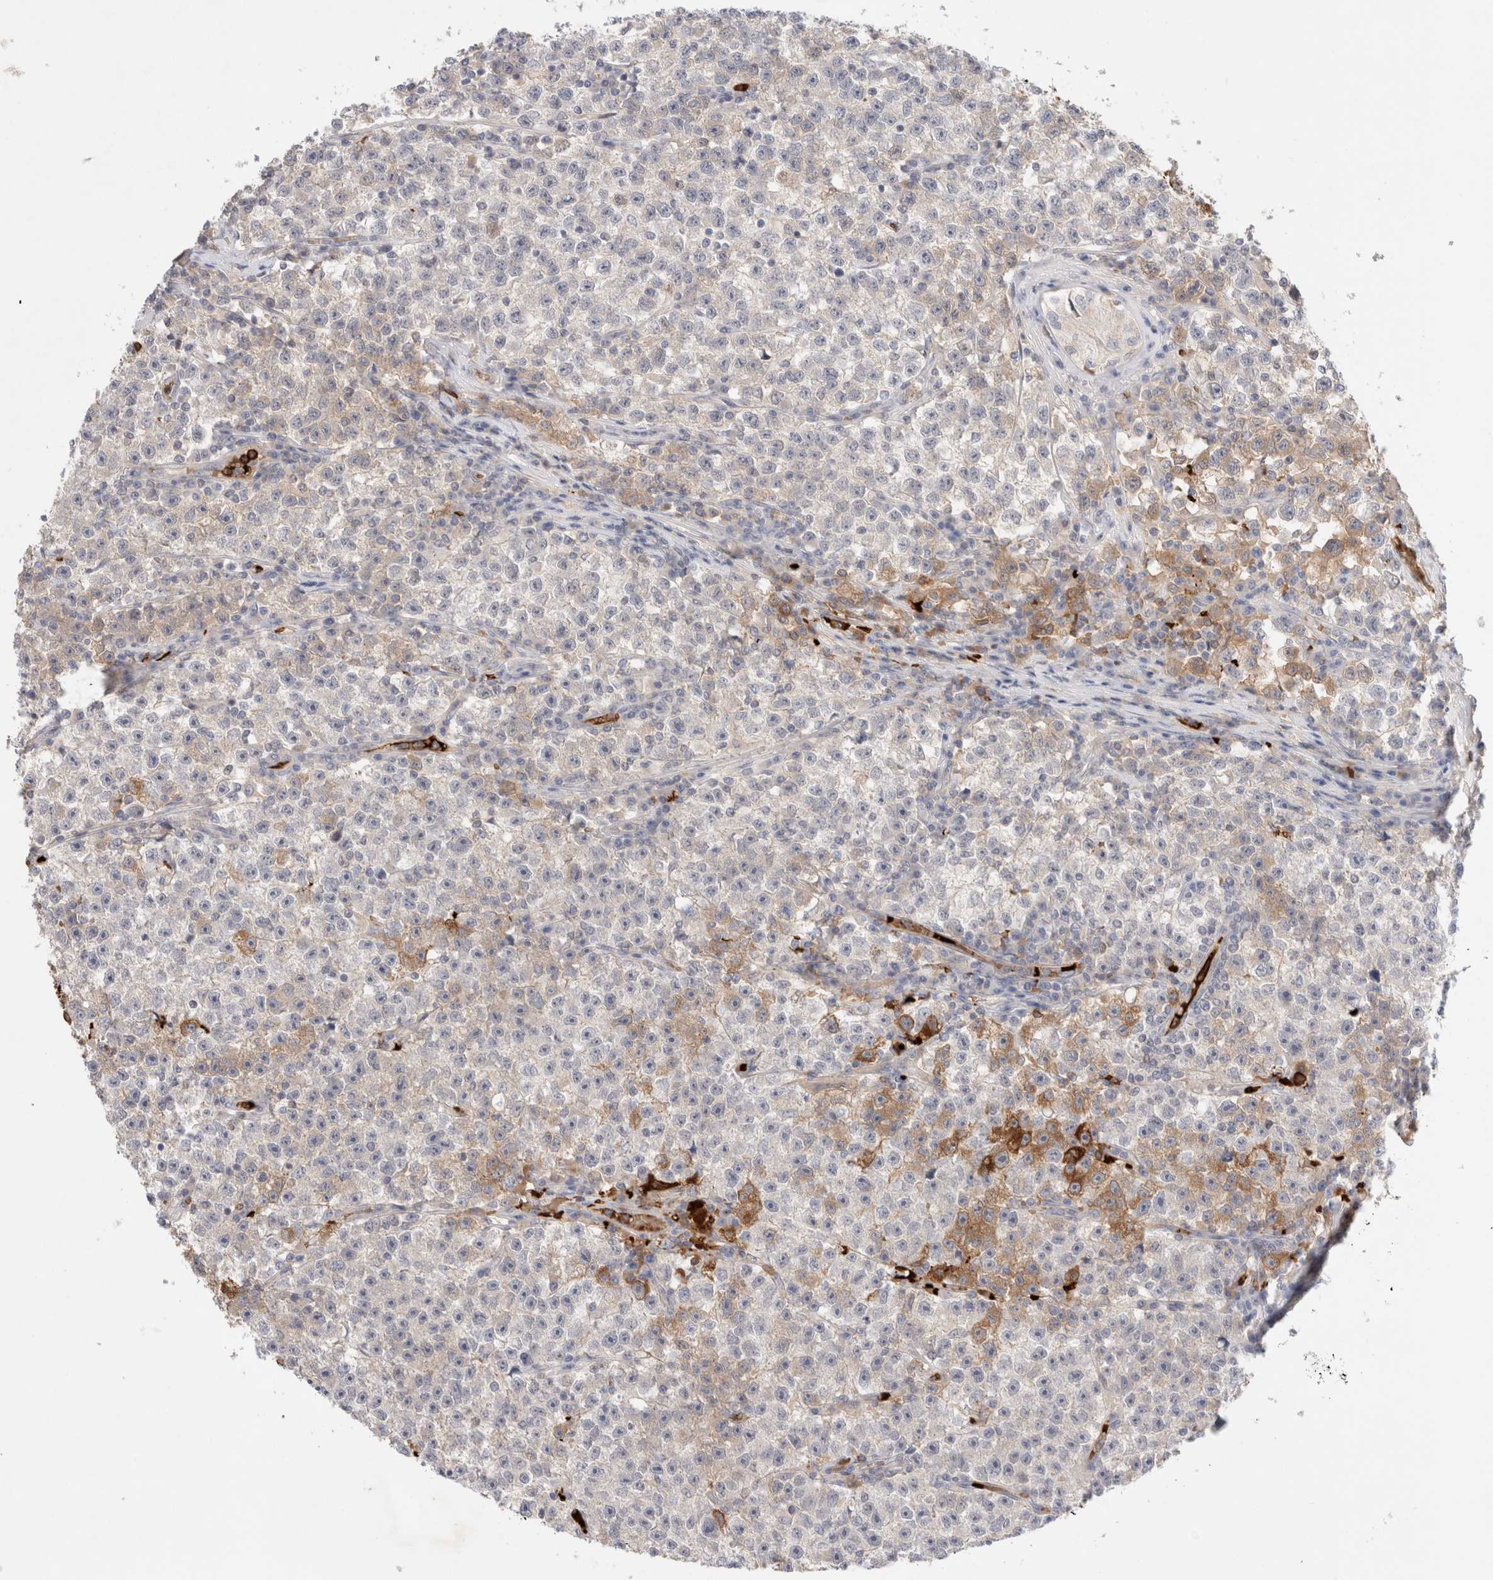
{"staining": {"intensity": "moderate", "quantity": "<25%", "location": "cytoplasmic/membranous"}, "tissue": "testis cancer", "cell_type": "Tumor cells", "image_type": "cancer", "snomed": [{"axis": "morphology", "description": "Seminoma, NOS"}, {"axis": "topography", "description": "Testis"}], "caption": "Immunohistochemistry (IHC) micrograph of neoplastic tissue: seminoma (testis) stained using IHC shows low levels of moderate protein expression localized specifically in the cytoplasmic/membranous of tumor cells, appearing as a cytoplasmic/membranous brown color.", "gene": "MST1", "patient": {"sex": "male", "age": 22}}